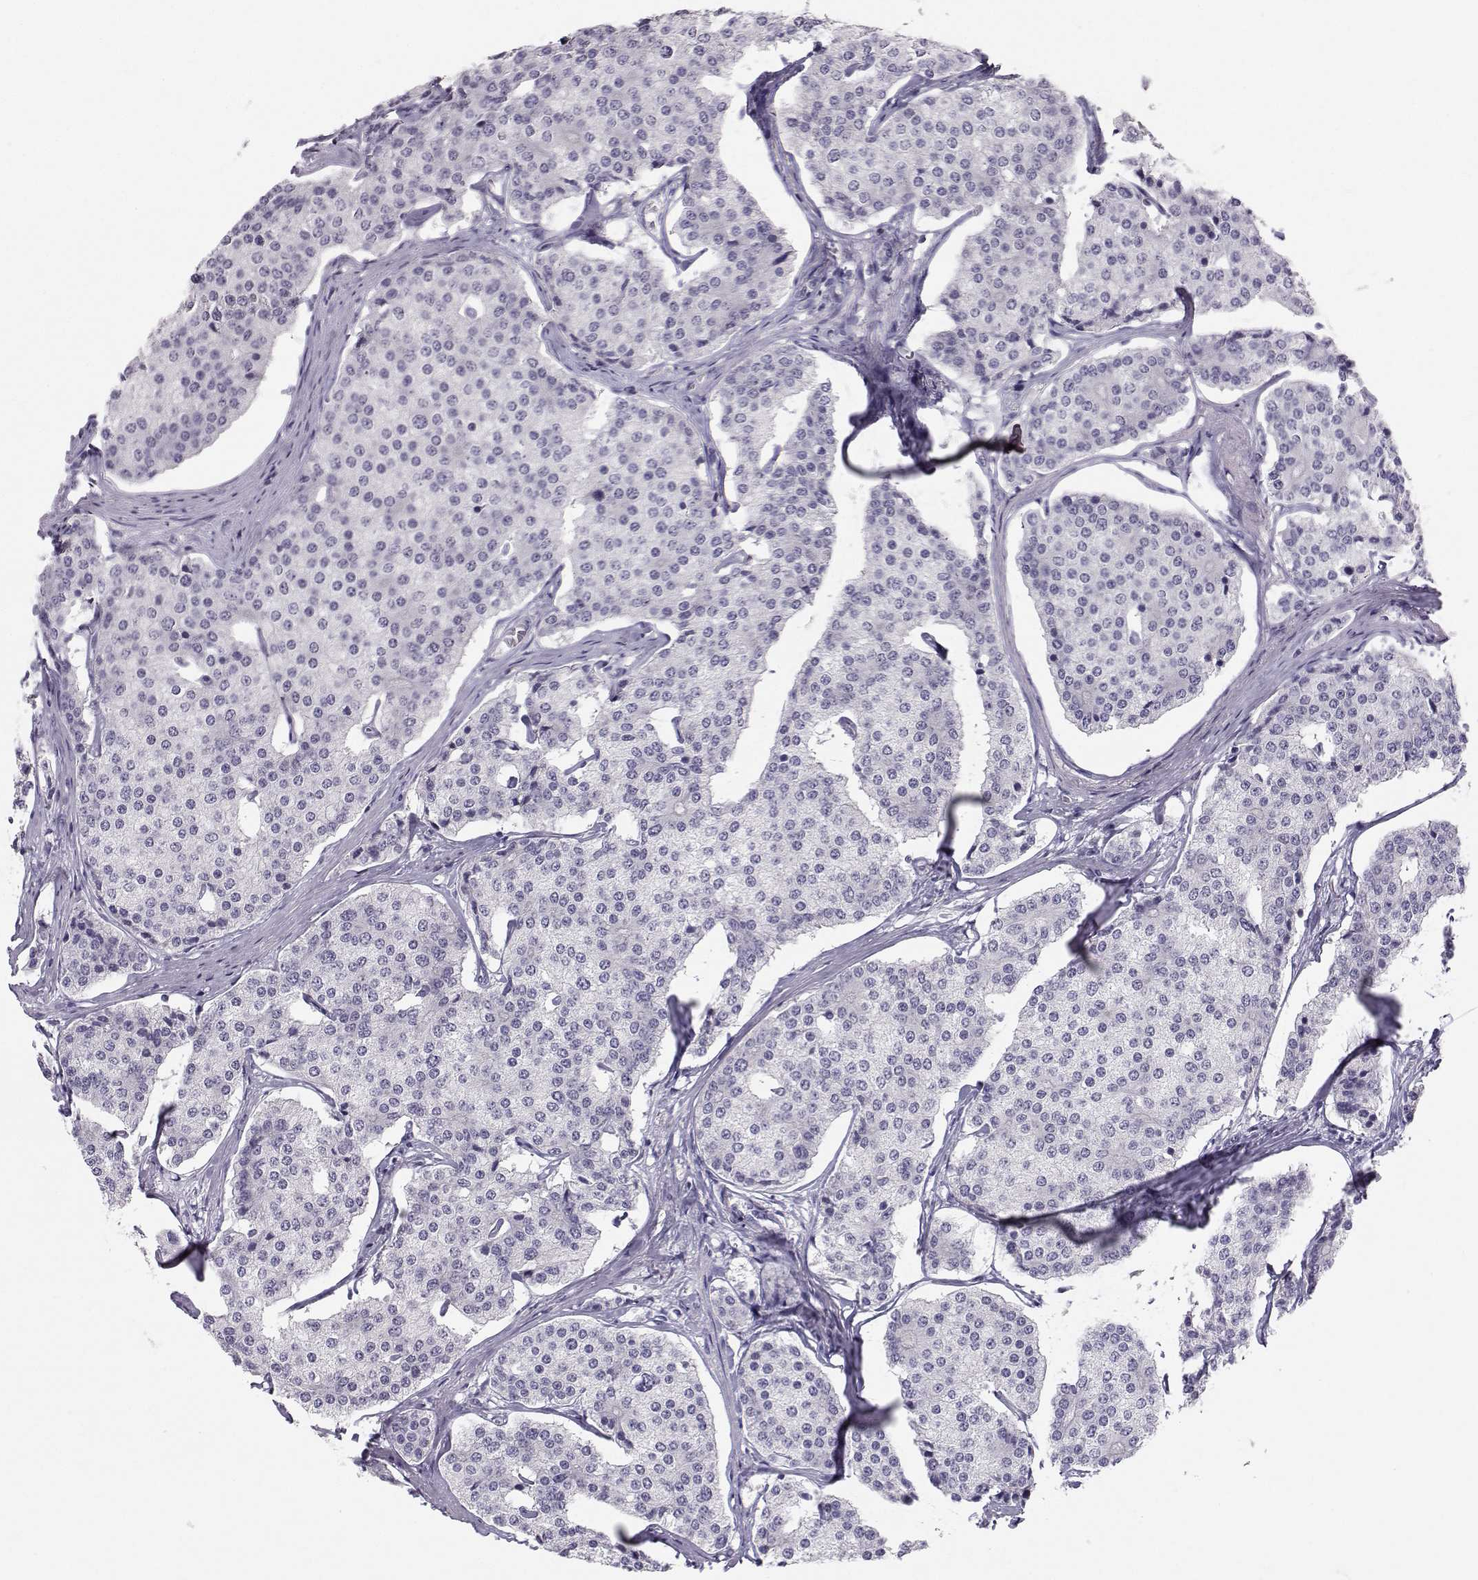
{"staining": {"intensity": "negative", "quantity": "none", "location": "none"}, "tissue": "carcinoid", "cell_type": "Tumor cells", "image_type": "cancer", "snomed": [{"axis": "morphology", "description": "Carcinoid, malignant, NOS"}, {"axis": "topography", "description": "Small intestine"}], "caption": "IHC histopathology image of neoplastic tissue: human carcinoid stained with DAB shows no significant protein staining in tumor cells. The staining is performed using DAB brown chromogen with nuclei counter-stained in using hematoxylin.", "gene": "MROH7", "patient": {"sex": "female", "age": 65}}